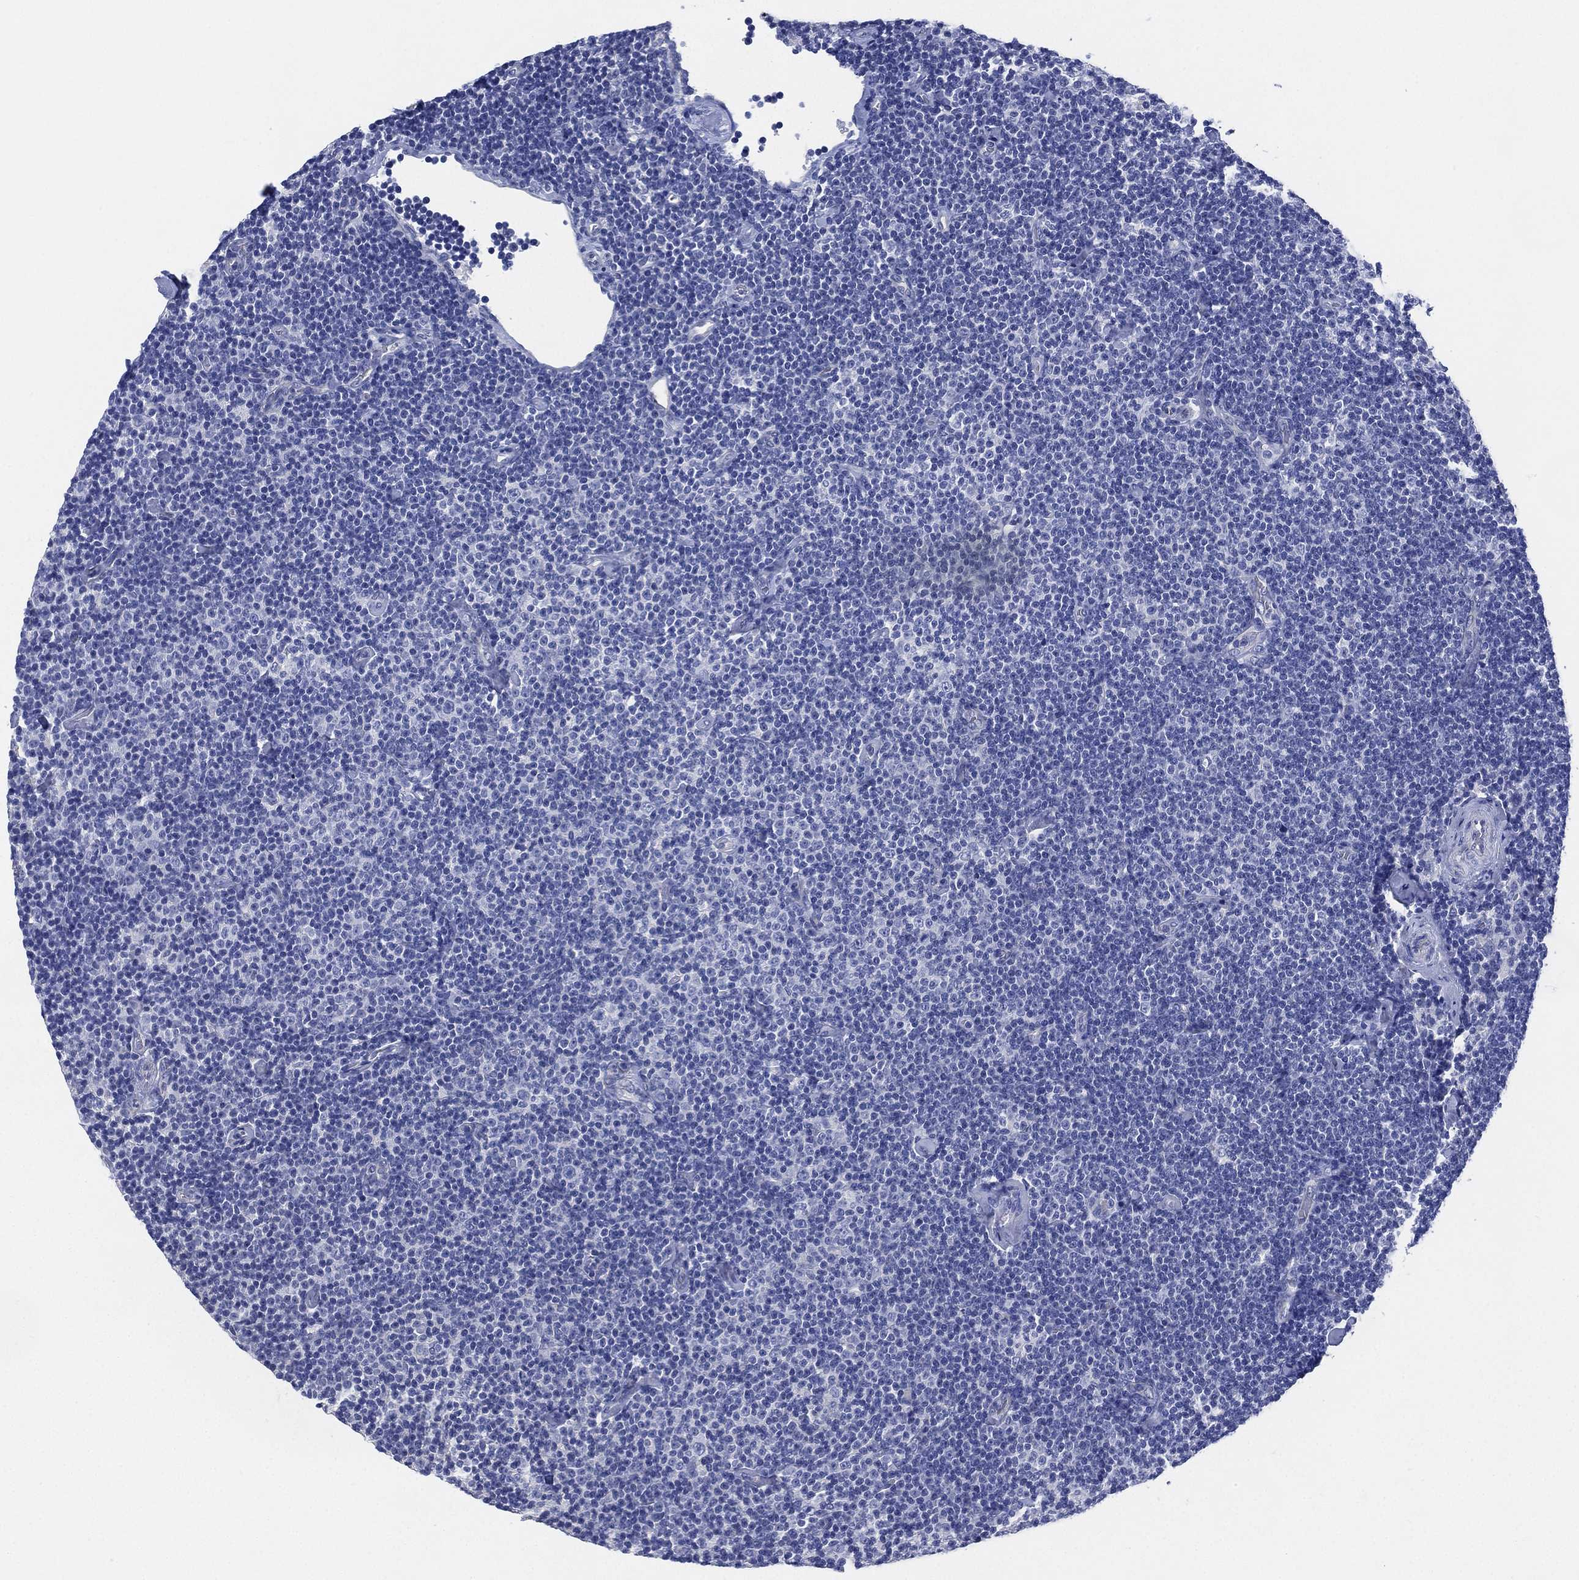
{"staining": {"intensity": "negative", "quantity": "none", "location": "none"}, "tissue": "lymphoma", "cell_type": "Tumor cells", "image_type": "cancer", "snomed": [{"axis": "morphology", "description": "Malignant lymphoma, non-Hodgkin's type, Low grade"}, {"axis": "topography", "description": "Lymph node"}], "caption": "Immunohistochemistry (IHC) histopathology image of neoplastic tissue: human malignant lymphoma, non-Hodgkin's type (low-grade) stained with DAB exhibits no significant protein expression in tumor cells.", "gene": "CCDC70", "patient": {"sex": "male", "age": 81}}